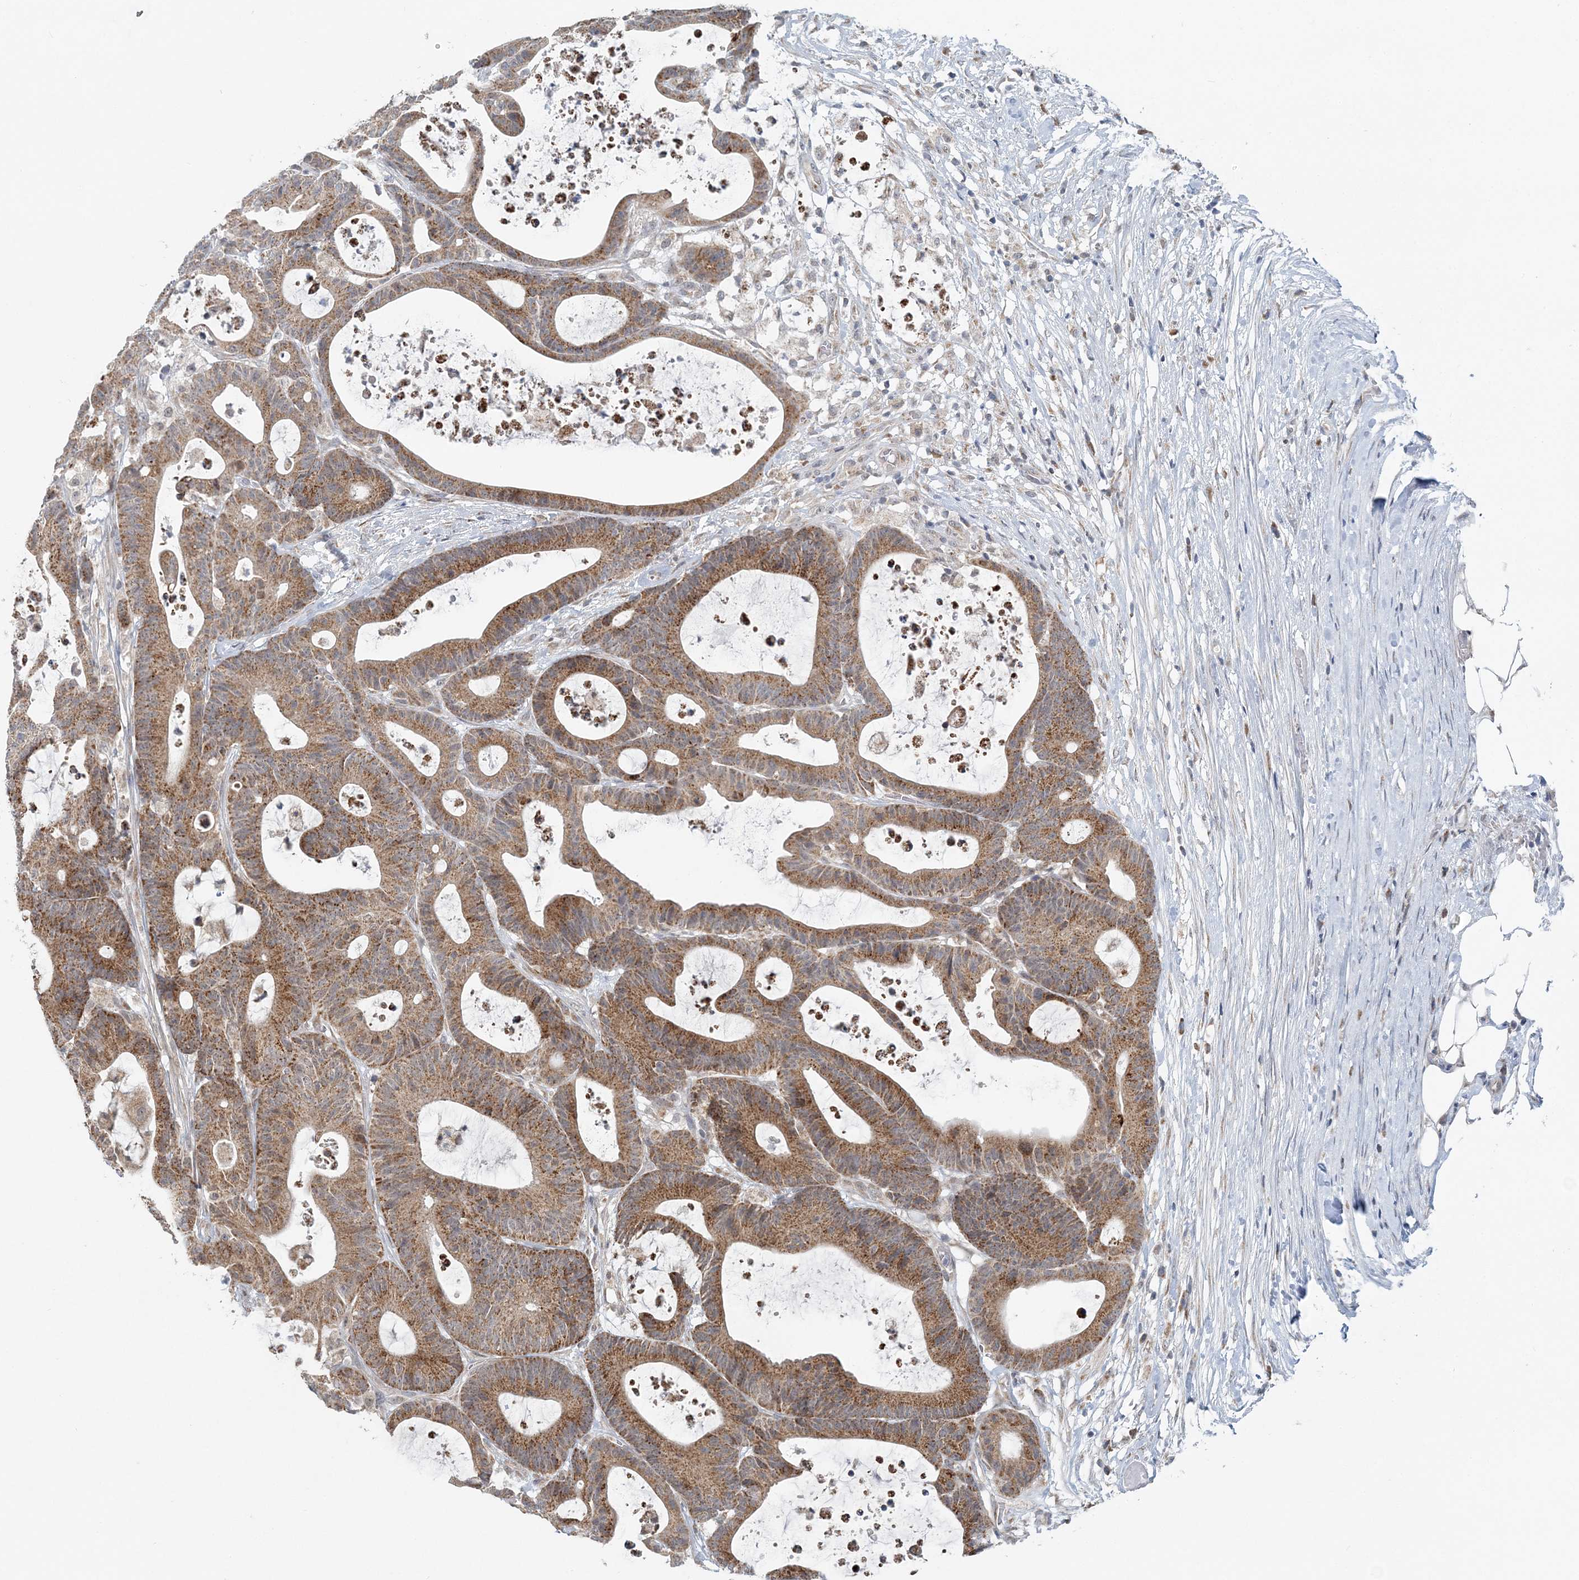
{"staining": {"intensity": "moderate", "quantity": ">75%", "location": "cytoplasmic/membranous"}, "tissue": "colorectal cancer", "cell_type": "Tumor cells", "image_type": "cancer", "snomed": [{"axis": "morphology", "description": "Adenocarcinoma, NOS"}, {"axis": "topography", "description": "Colon"}], "caption": "Immunohistochemical staining of human adenocarcinoma (colorectal) displays moderate cytoplasmic/membranous protein staining in approximately >75% of tumor cells. (brown staining indicates protein expression, while blue staining denotes nuclei).", "gene": "RNF150", "patient": {"sex": "female", "age": 84}}